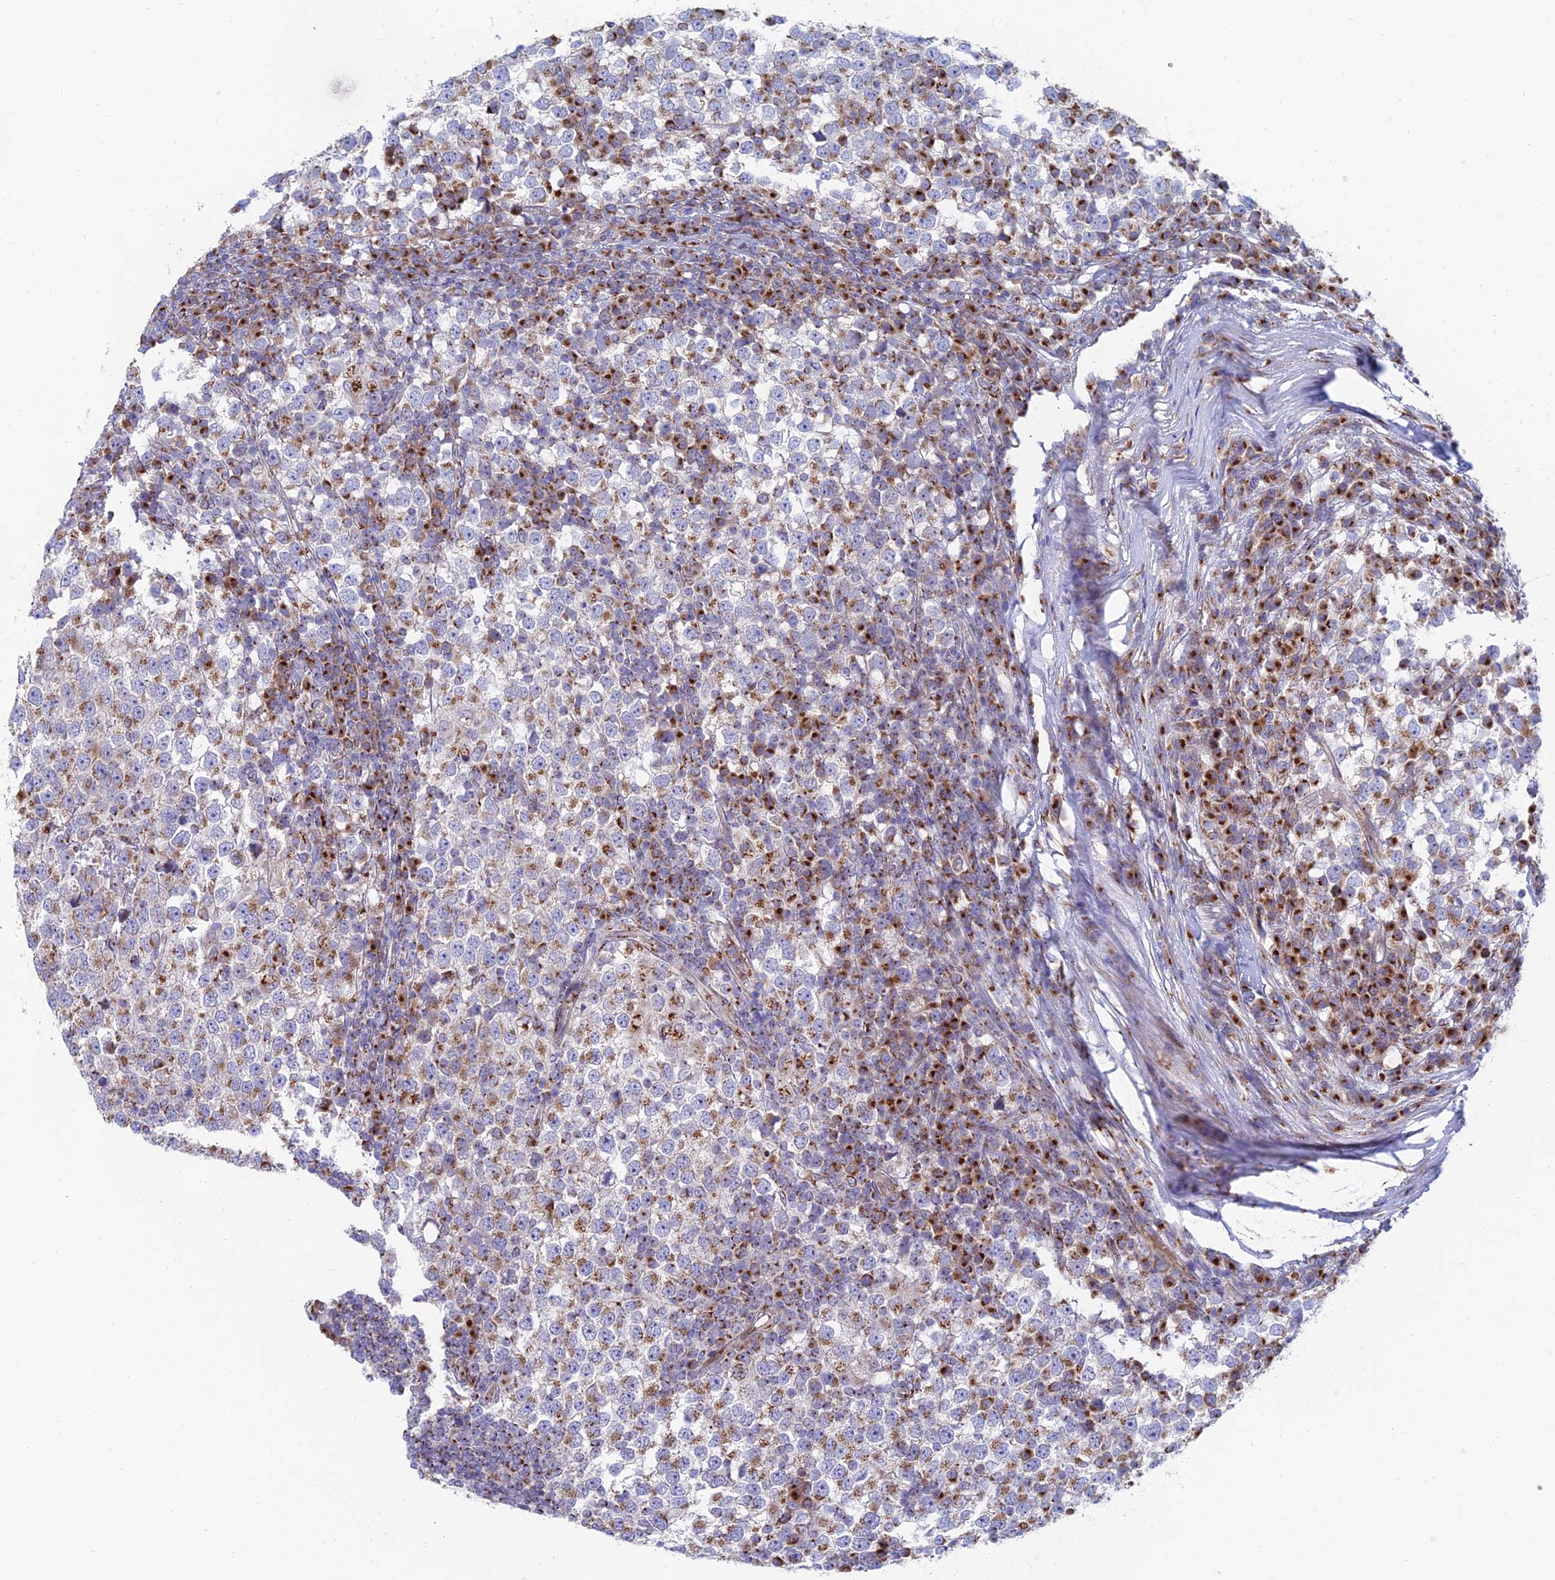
{"staining": {"intensity": "moderate", "quantity": "25%-75%", "location": "cytoplasmic/membranous"}, "tissue": "testis cancer", "cell_type": "Tumor cells", "image_type": "cancer", "snomed": [{"axis": "morphology", "description": "Seminoma, NOS"}, {"axis": "topography", "description": "Testis"}], "caption": "Protein staining by immunohistochemistry (IHC) demonstrates moderate cytoplasmic/membranous positivity in approximately 25%-75% of tumor cells in testis cancer (seminoma).", "gene": "HS2ST1", "patient": {"sex": "male", "age": 65}}